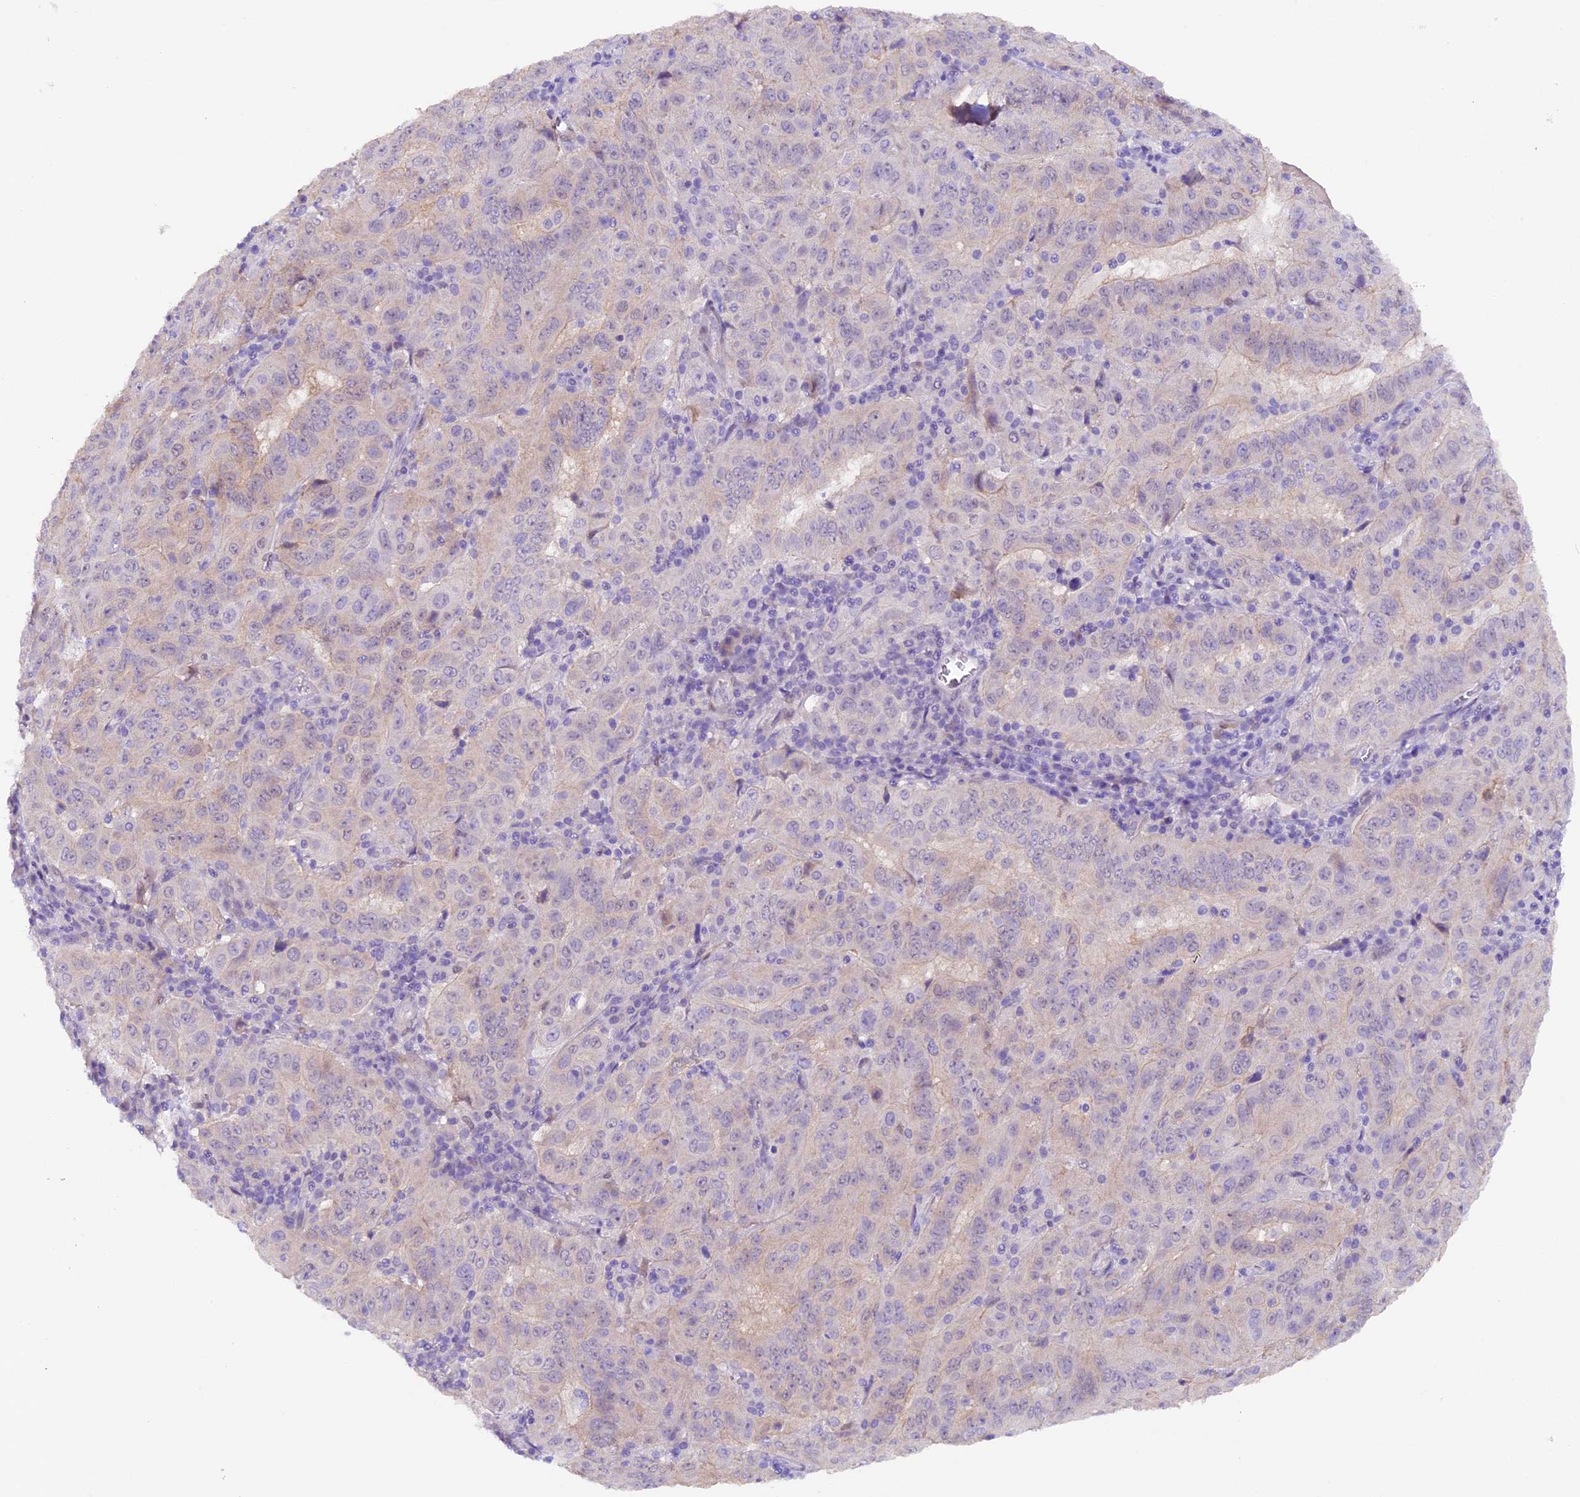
{"staining": {"intensity": "negative", "quantity": "none", "location": "none"}, "tissue": "pancreatic cancer", "cell_type": "Tumor cells", "image_type": "cancer", "snomed": [{"axis": "morphology", "description": "Adenocarcinoma, NOS"}, {"axis": "topography", "description": "Pancreas"}], "caption": "A photomicrograph of human pancreatic adenocarcinoma is negative for staining in tumor cells.", "gene": "NCK2", "patient": {"sex": "male", "age": 63}}